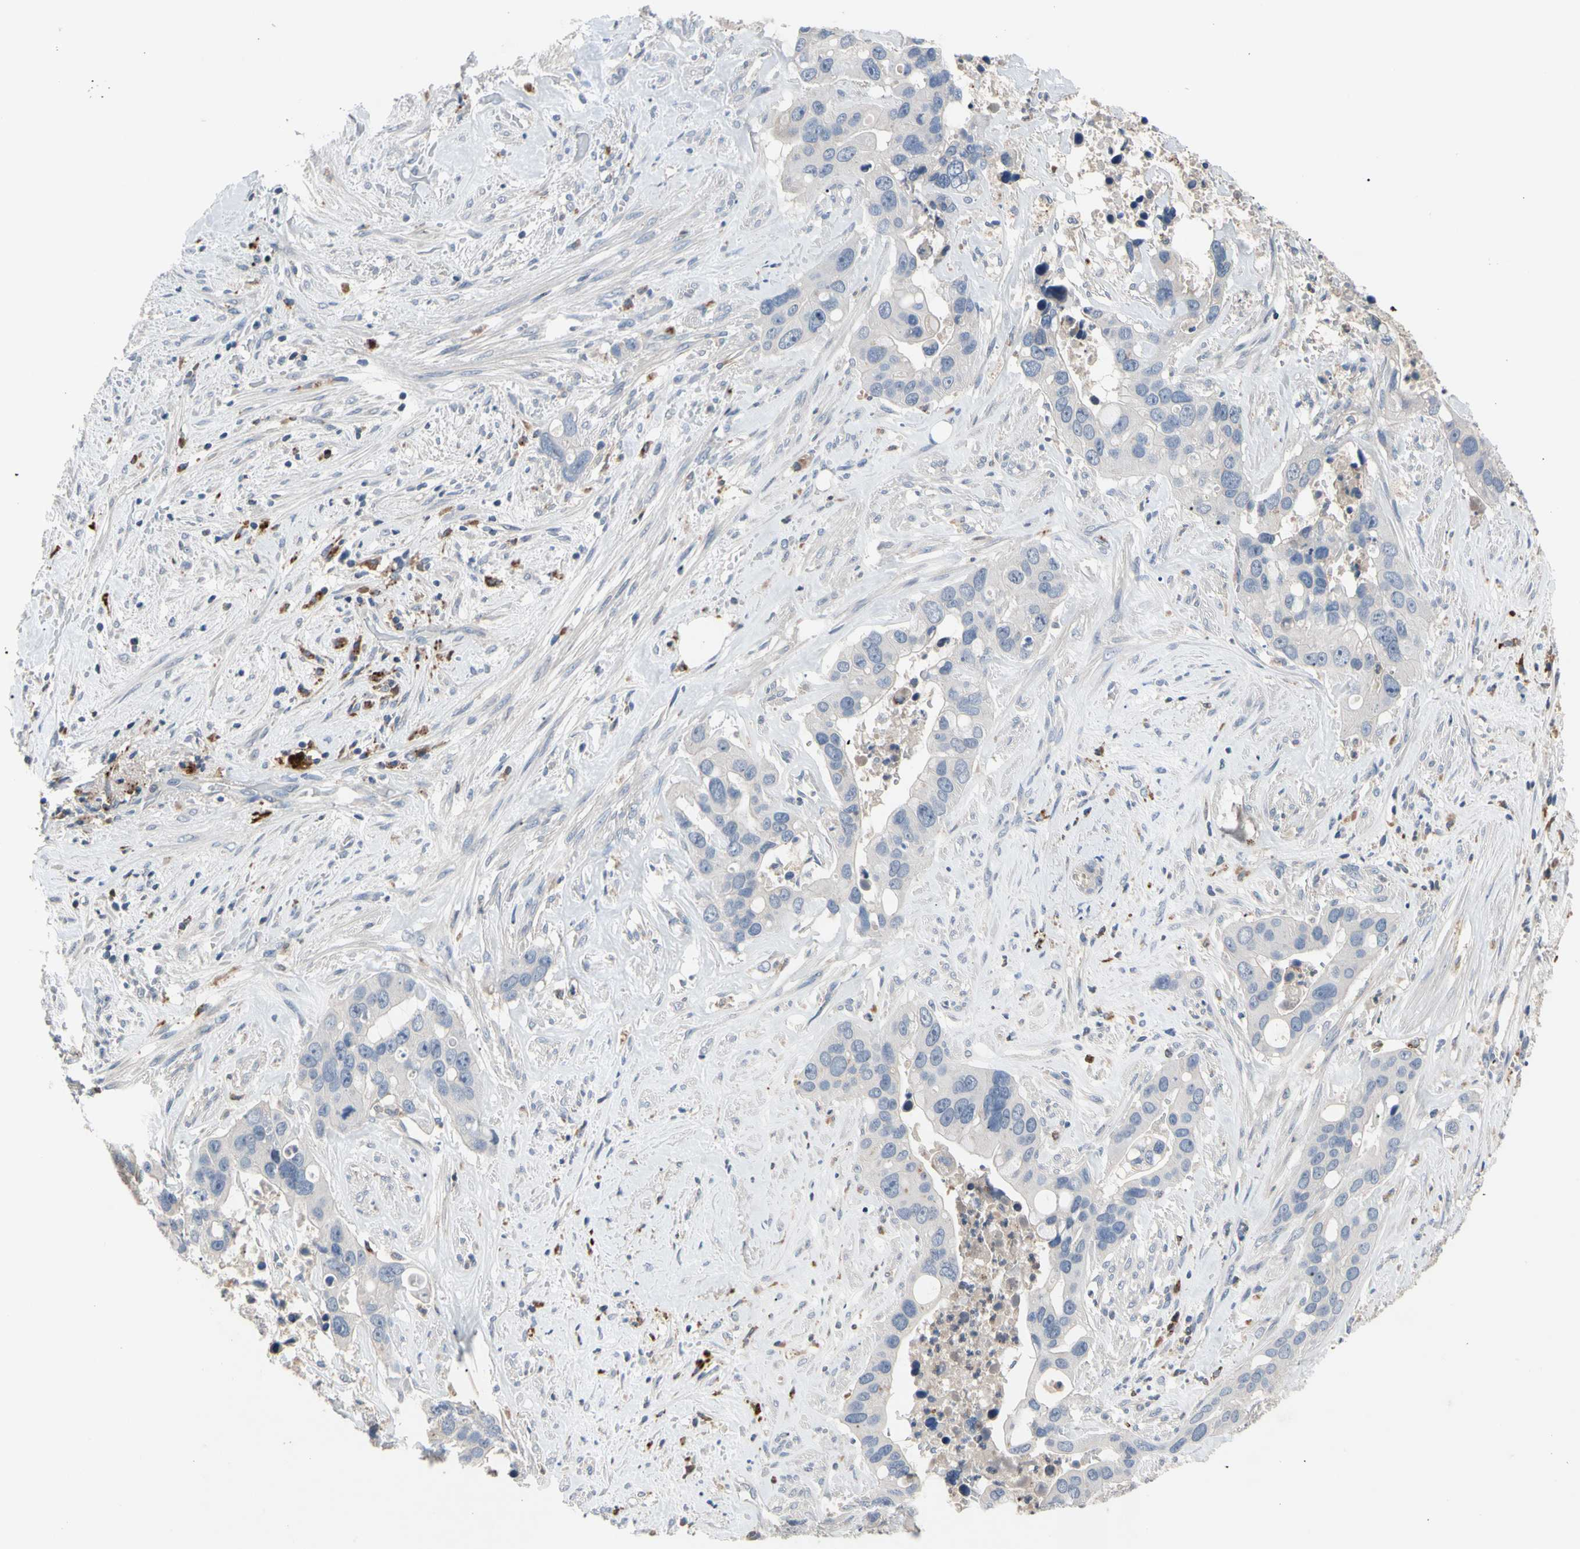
{"staining": {"intensity": "negative", "quantity": "none", "location": "none"}, "tissue": "liver cancer", "cell_type": "Tumor cells", "image_type": "cancer", "snomed": [{"axis": "morphology", "description": "Cholangiocarcinoma"}, {"axis": "topography", "description": "Liver"}], "caption": "DAB immunohistochemical staining of liver cholangiocarcinoma shows no significant expression in tumor cells.", "gene": "ADA2", "patient": {"sex": "female", "age": 65}}